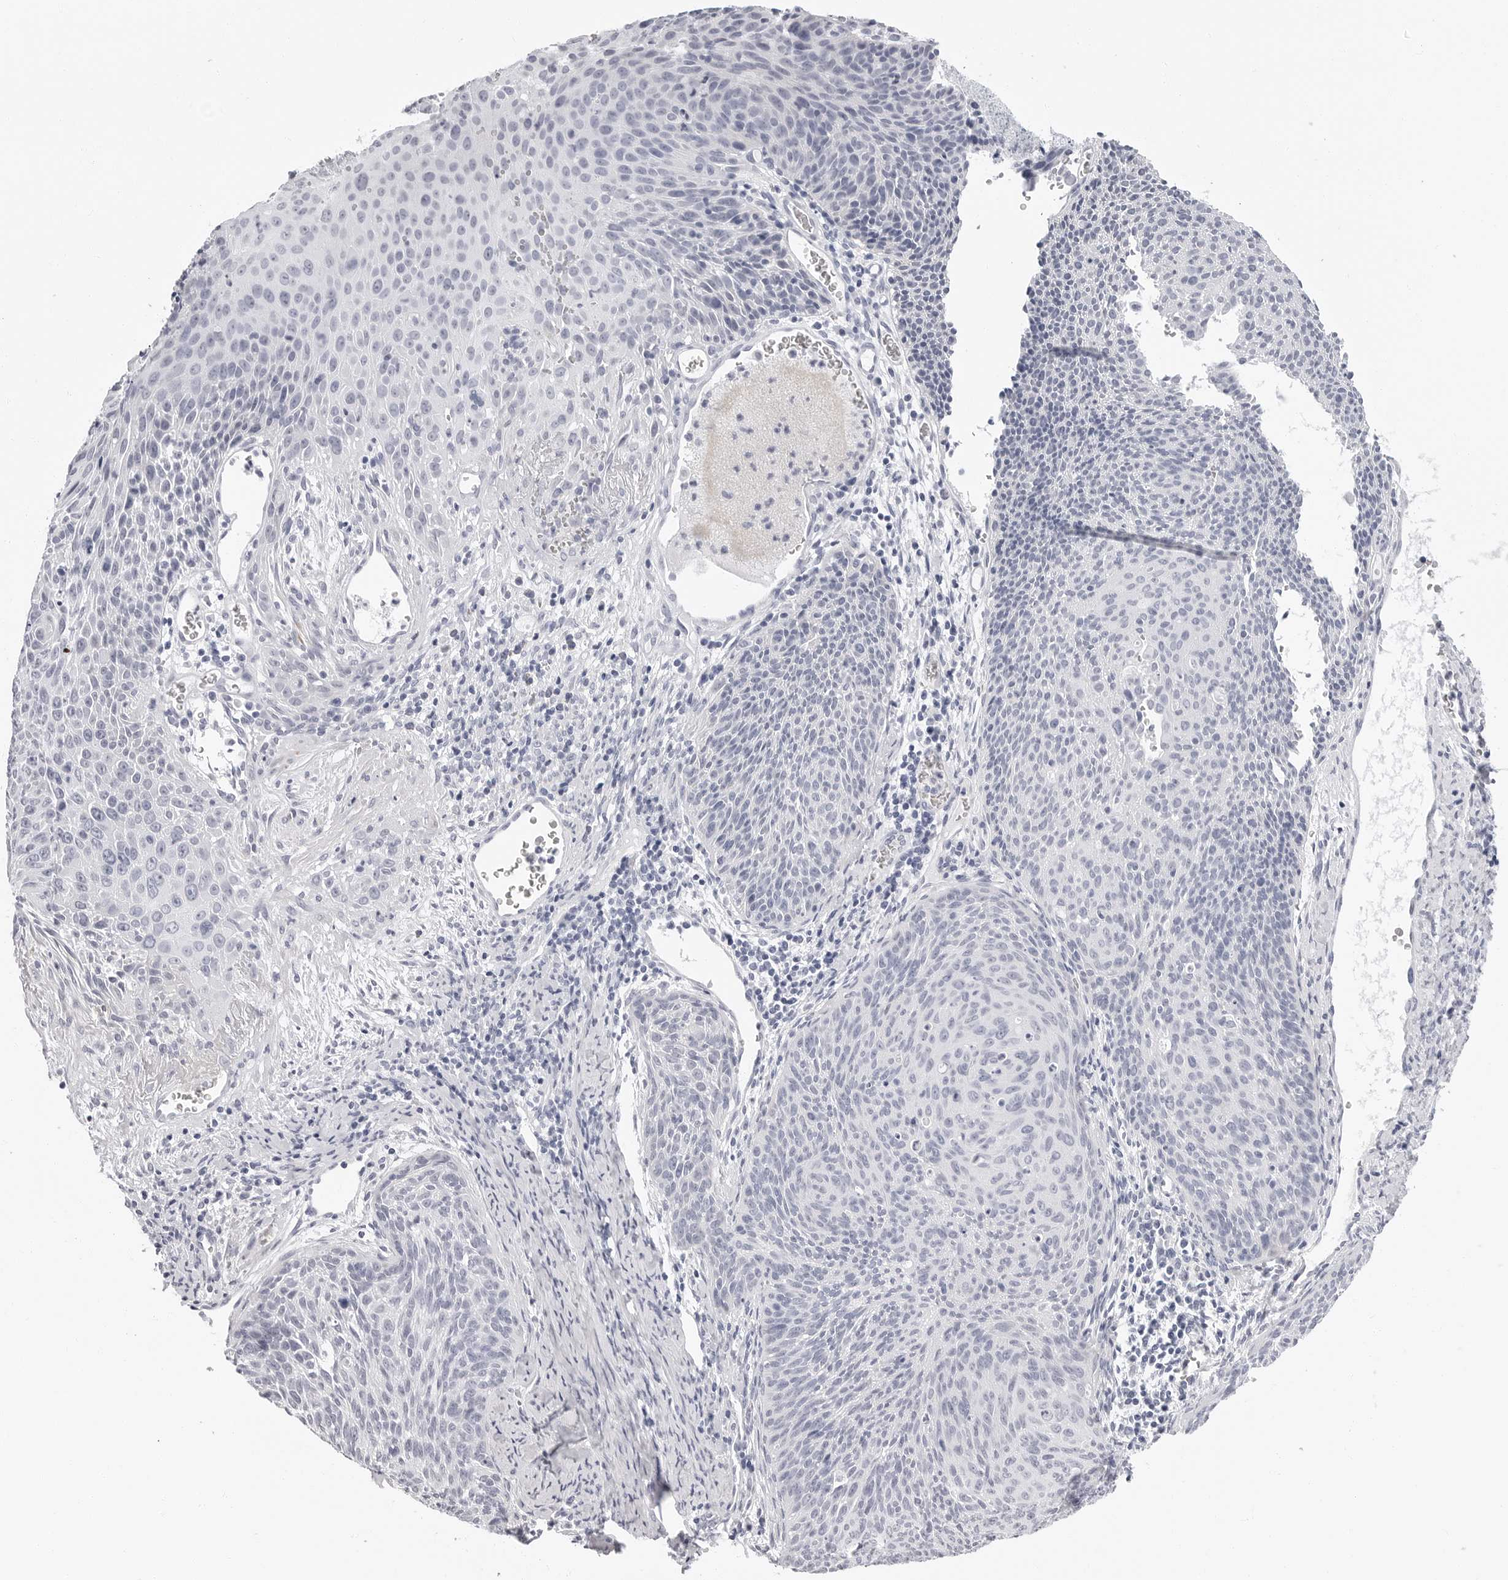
{"staining": {"intensity": "negative", "quantity": "none", "location": "none"}, "tissue": "cervical cancer", "cell_type": "Tumor cells", "image_type": "cancer", "snomed": [{"axis": "morphology", "description": "Squamous cell carcinoma, NOS"}, {"axis": "topography", "description": "Cervix"}], "caption": "Protein analysis of cervical squamous cell carcinoma demonstrates no significant staining in tumor cells.", "gene": "ERICH3", "patient": {"sex": "female", "age": 55}}